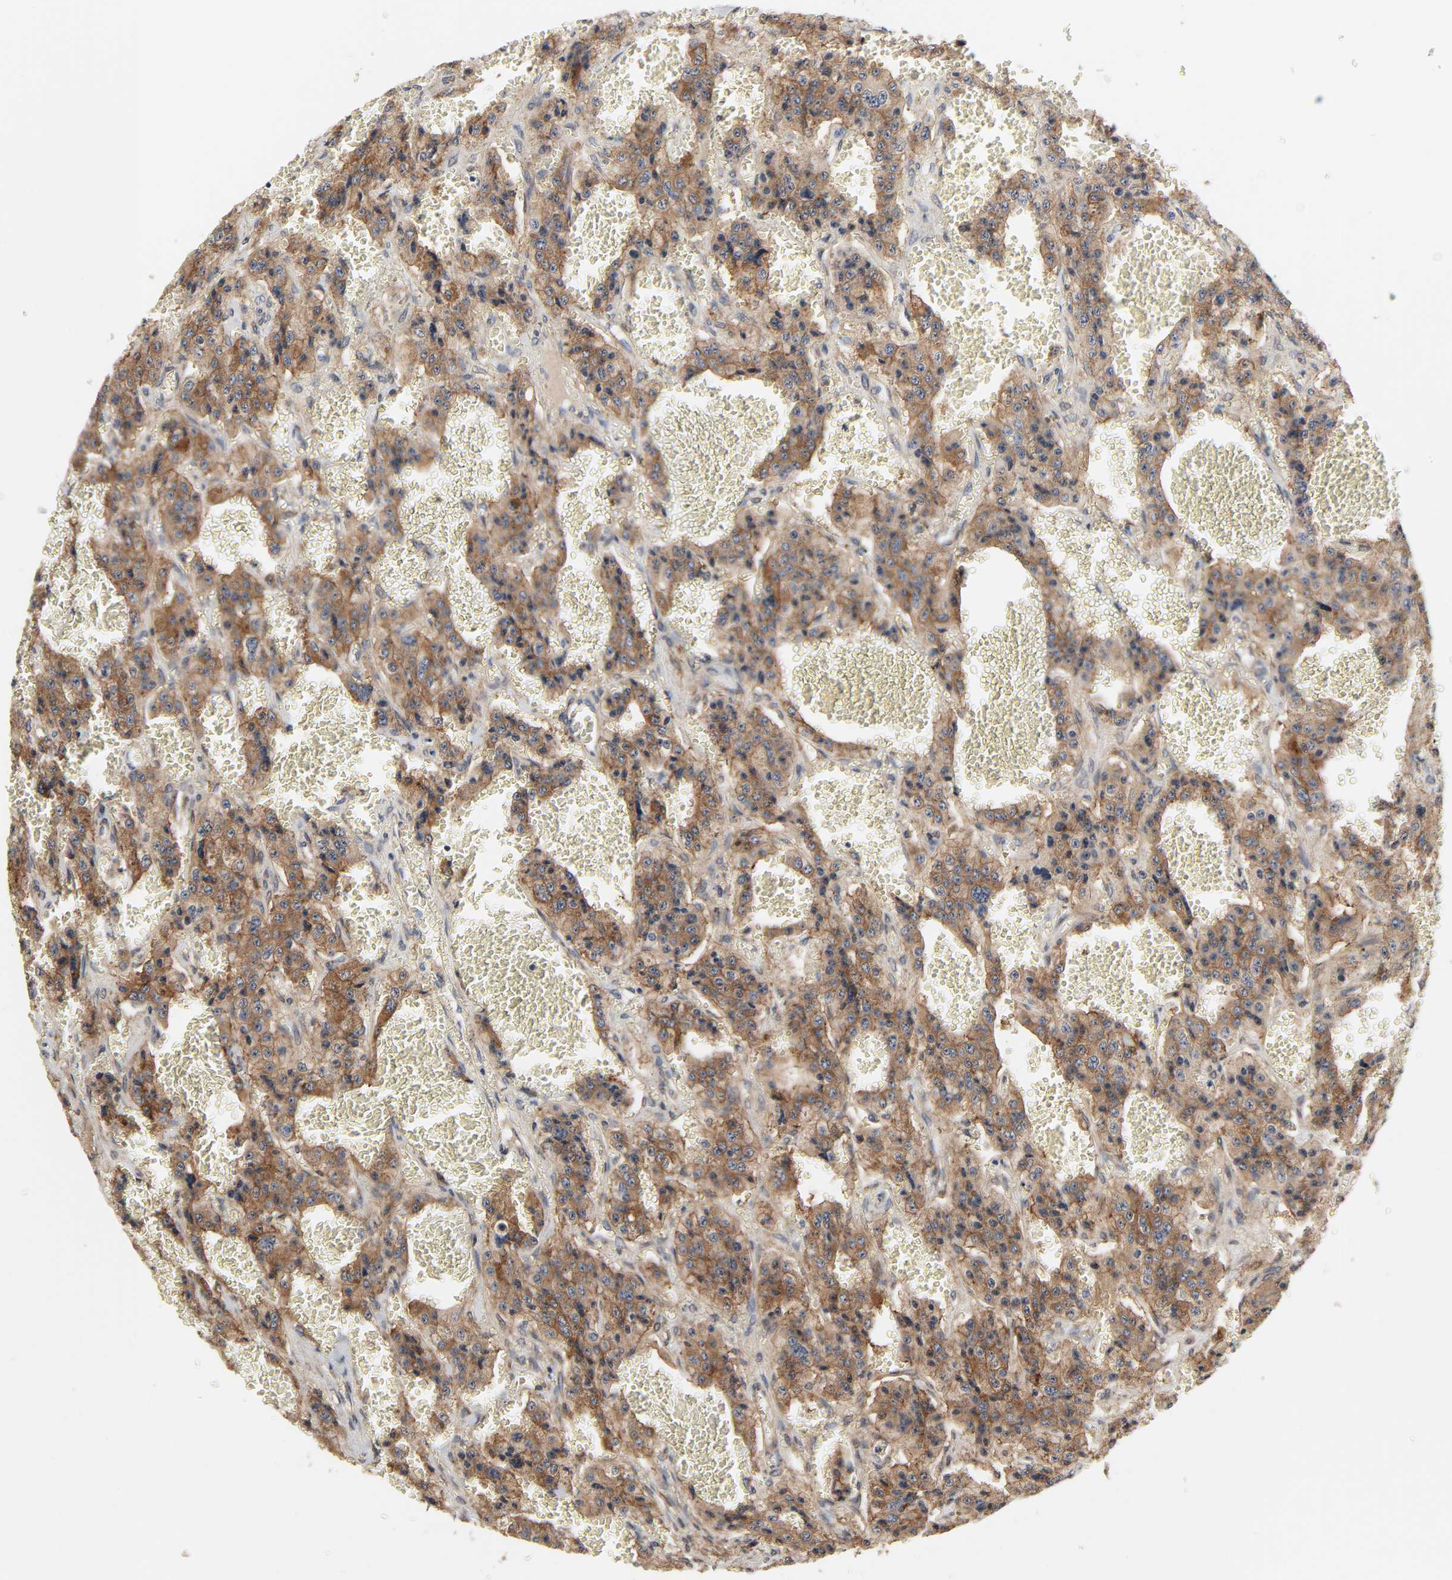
{"staining": {"intensity": "moderate", "quantity": ">75%", "location": "cytoplasmic/membranous"}, "tissue": "carcinoid", "cell_type": "Tumor cells", "image_type": "cancer", "snomed": [{"axis": "morphology", "description": "Carcinoid, malignant, NOS"}, {"axis": "topography", "description": "Small intestine"}], "caption": "Immunohistochemical staining of malignant carcinoid displays medium levels of moderate cytoplasmic/membranous protein expression in about >75% of tumor cells.", "gene": "NDRG2", "patient": {"sex": "male", "age": 52}}